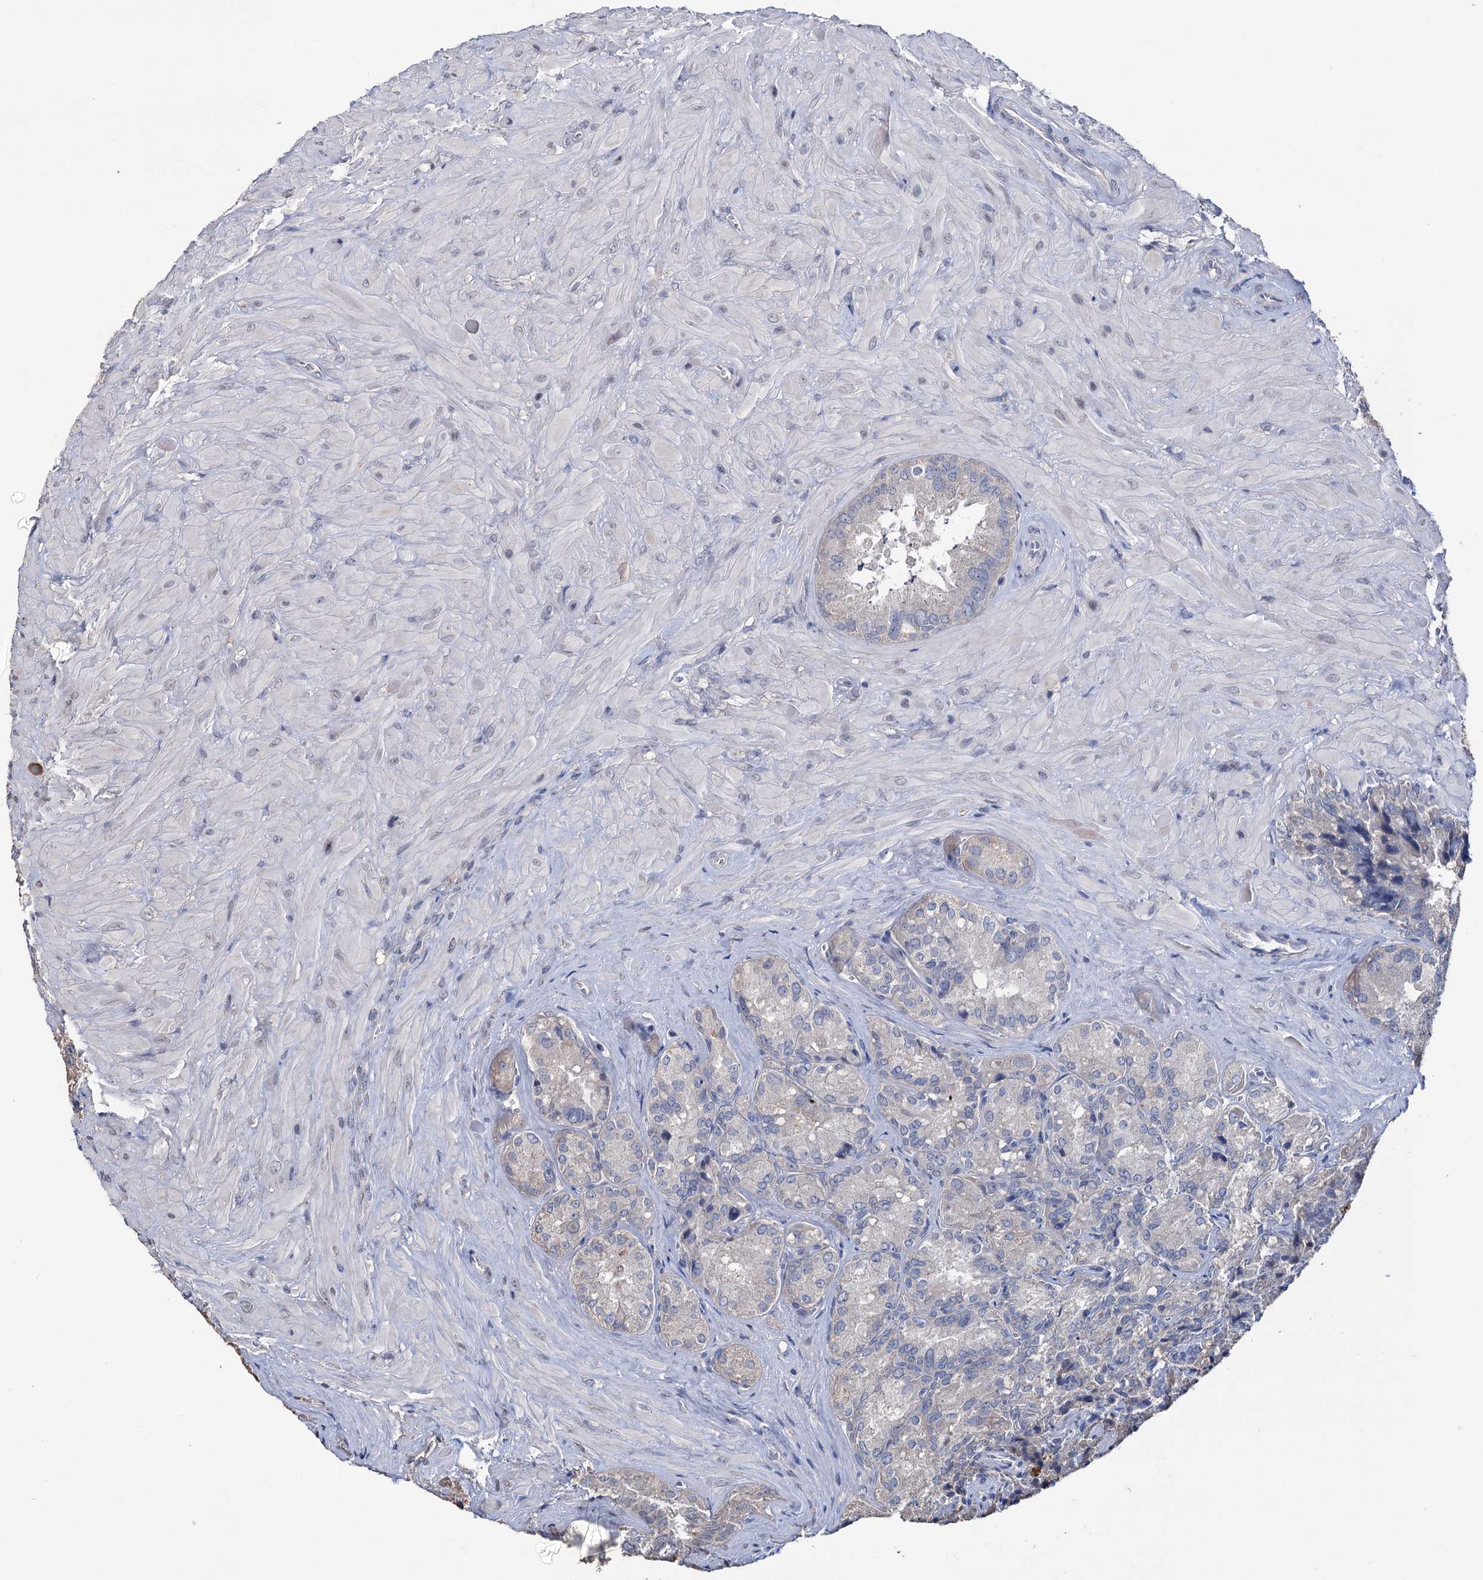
{"staining": {"intensity": "negative", "quantity": "none", "location": "none"}, "tissue": "seminal vesicle", "cell_type": "Glandular cells", "image_type": "normal", "snomed": [{"axis": "morphology", "description": "Normal tissue, NOS"}, {"axis": "topography", "description": "Seminal veicle"}], "caption": "Human seminal vesicle stained for a protein using immunohistochemistry (IHC) shows no positivity in glandular cells.", "gene": "EPB41L5", "patient": {"sex": "male", "age": 62}}